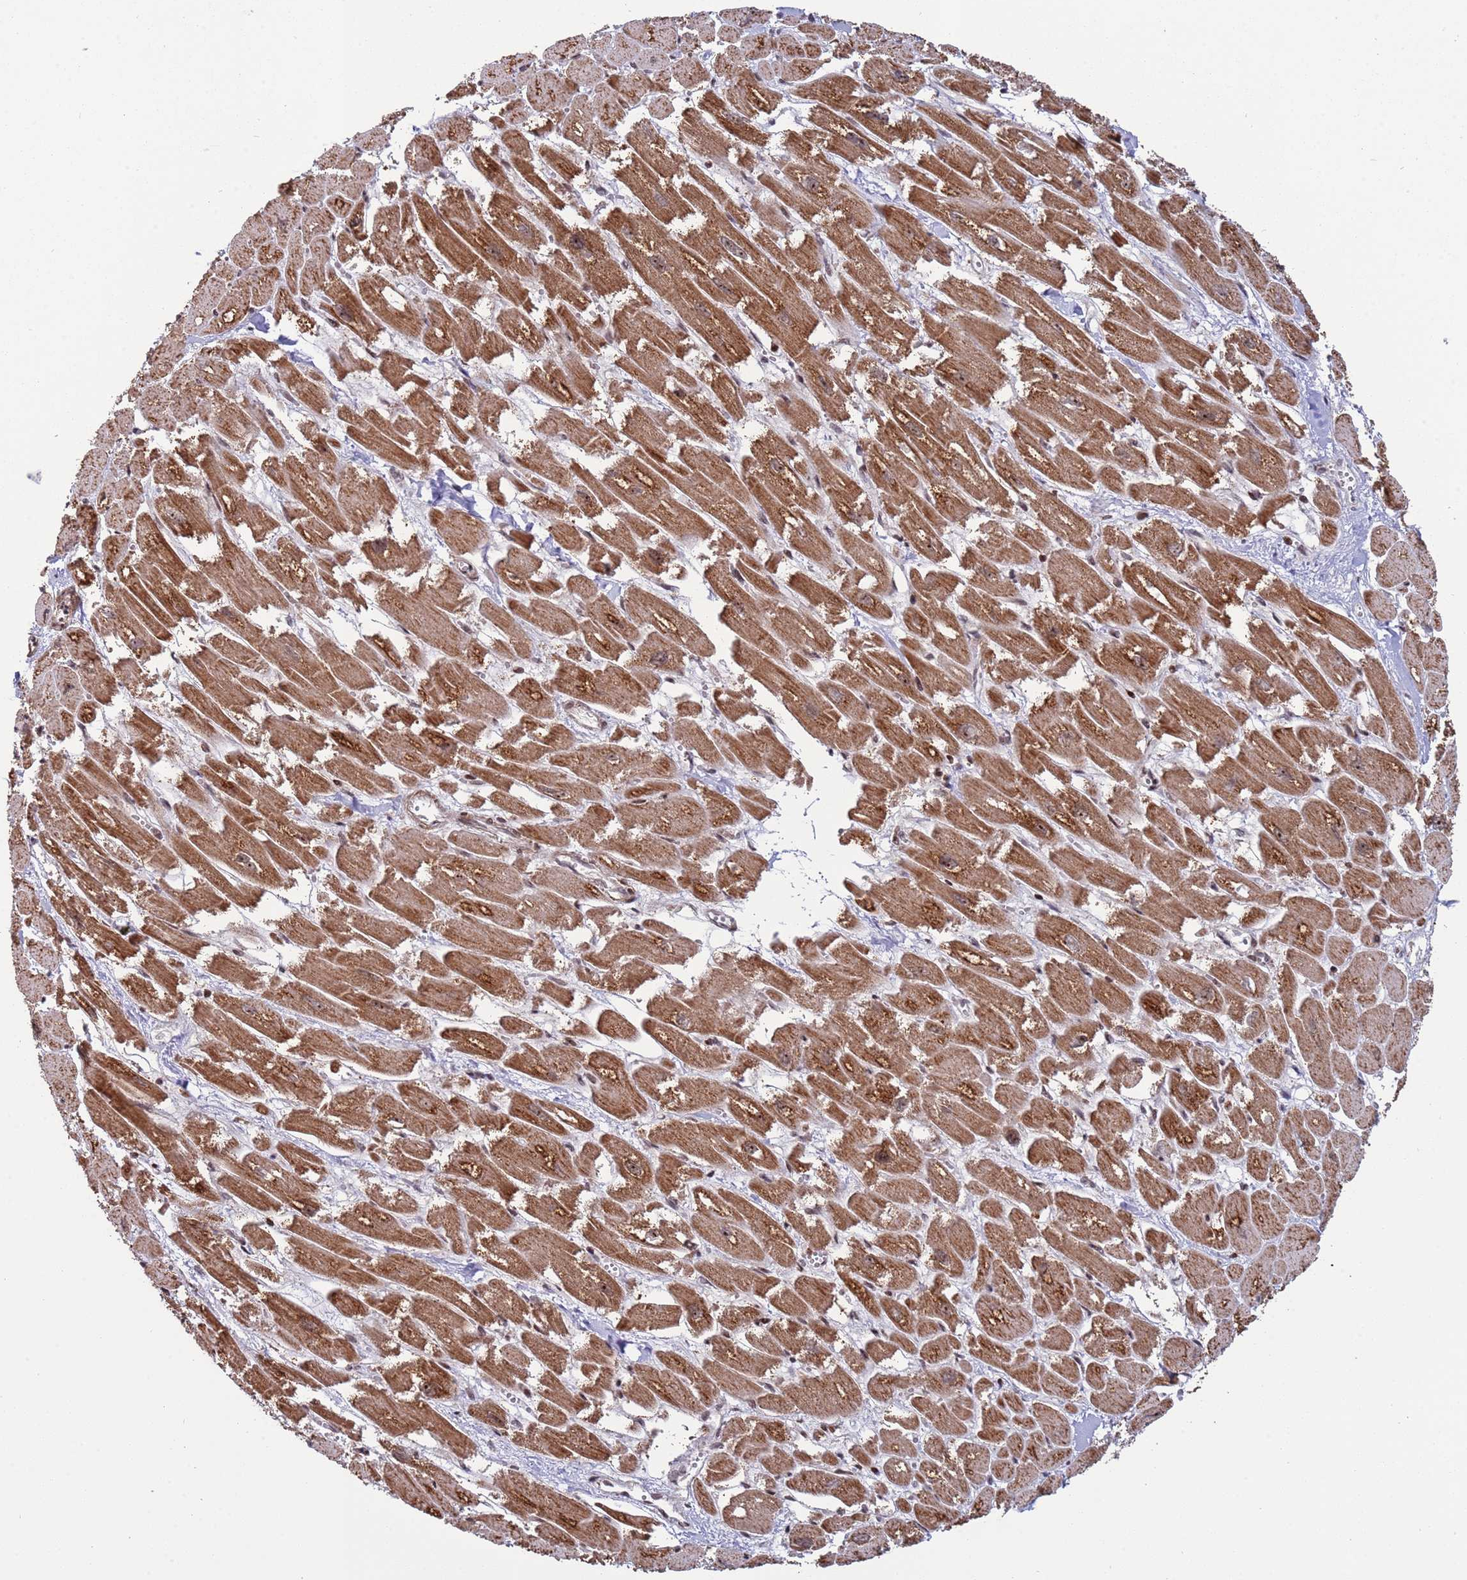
{"staining": {"intensity": "strong", "quantity": ">75%", "location": "cytoplasmic/membranous"}, "tissue": "heart muscle", "cell_type": "Cardiomyocytes", "image_type": "normal", "snomed": [{"axis": "morphology", "description": "Normal tissue, NOS"}, {"axis": "topography", "description": "Heart"}], "caption": "This histopathology image shows normal heart muscle stained with IHC to label a protein in brown. The cytoplasmic/membranous of cardiomyocytes show strong positivity for the protein. Nuclei are counter-stained blue.", "gene": "RCOR2", "patient": {"sex": "male", "age": 54}}